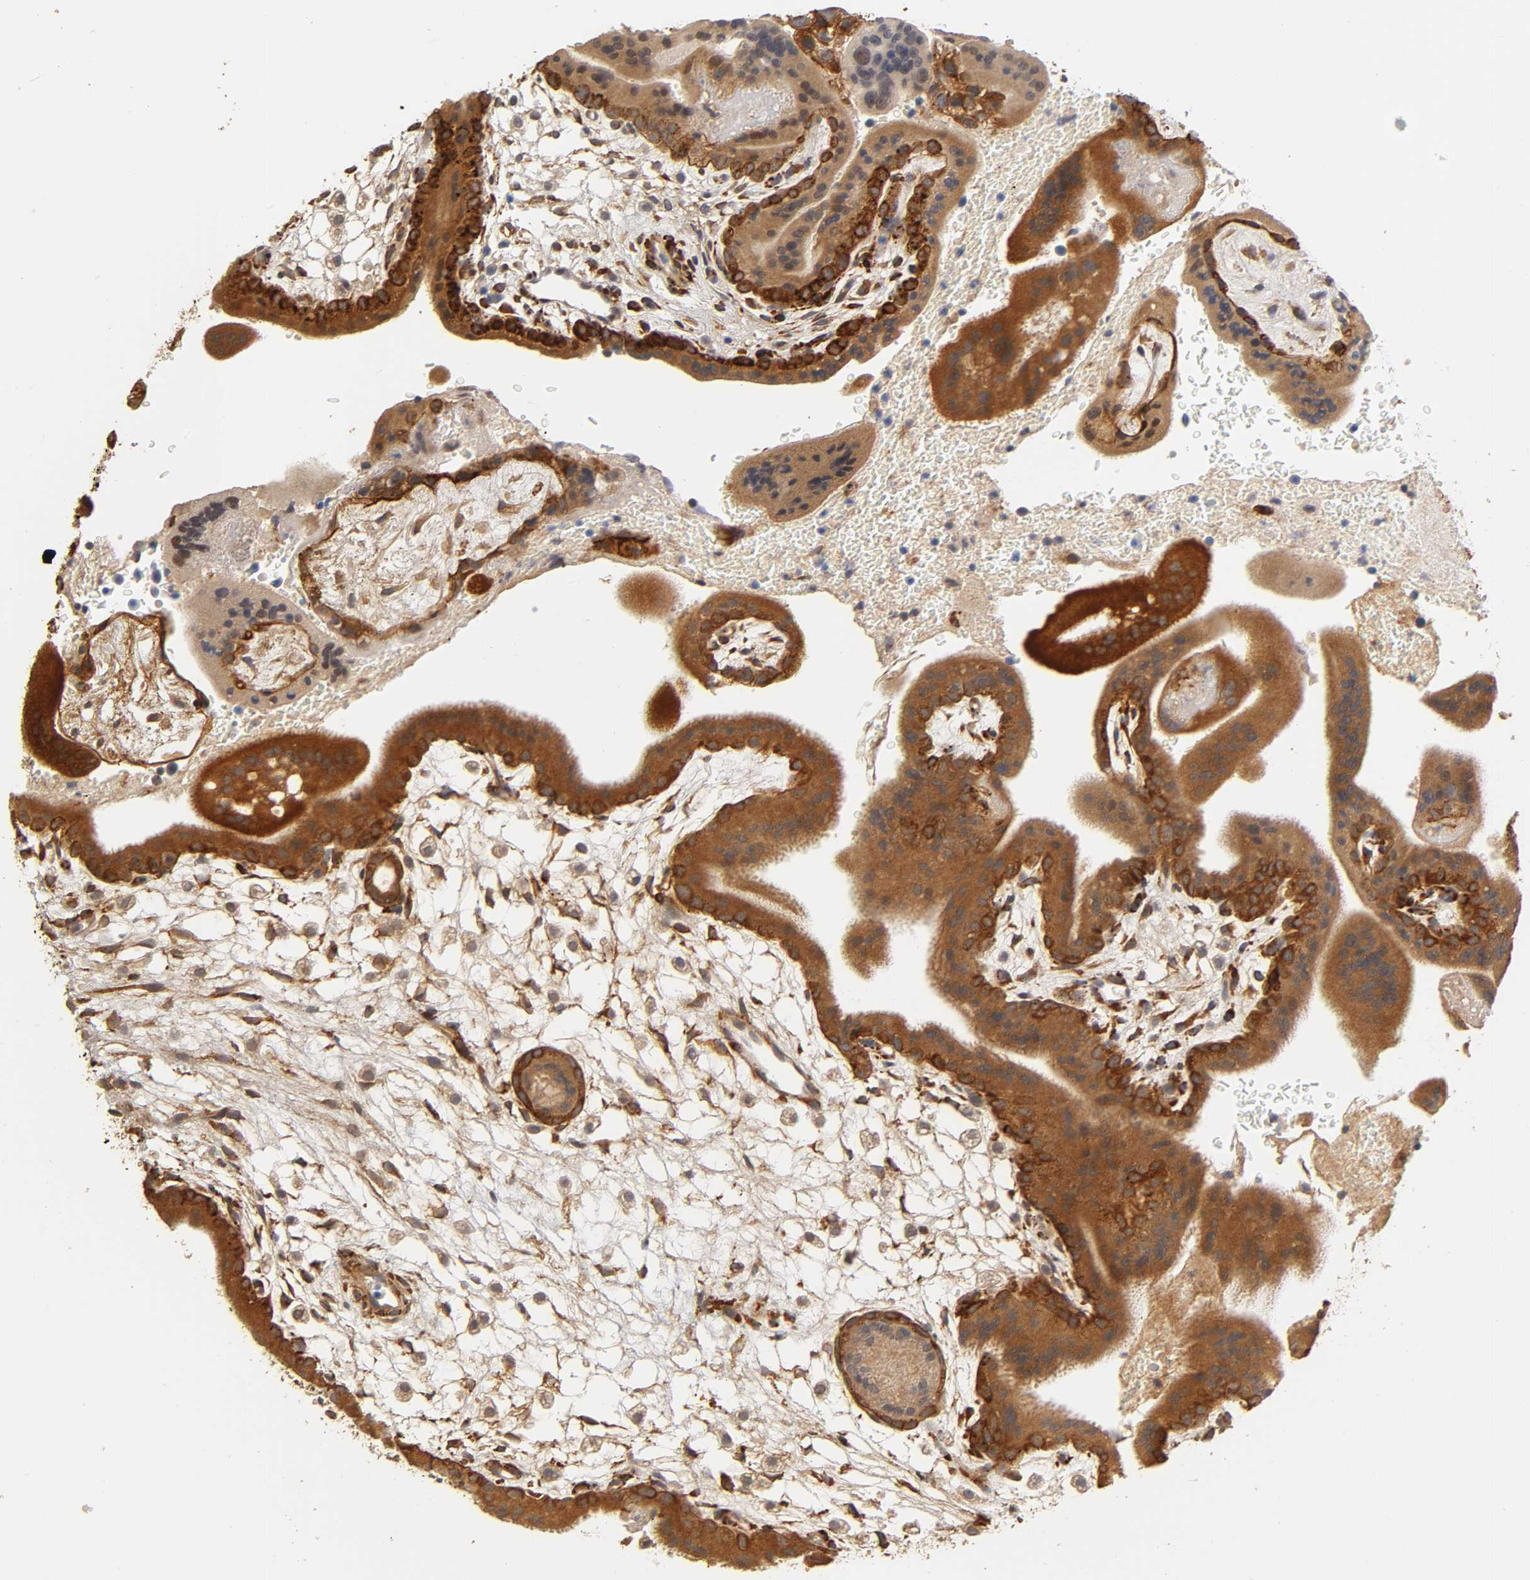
{"staining": {"intensity": "weak", "quantity": "<25%", "location": "cytoplasmic/membranous"}, "tissue": "placenta", "cell_type": "Decidual cells", "image_type": "normal", "snomed": [{"axis": "morphology", "description": "Normal tissue, NOS"}, {"axis": "topography", "description": "Placenta"}], "caption": "This photomicrograph is of normal placenta stained with immunohistochemistry (IHC) to label a protein in brown with the nuclei are counter-stained blue. There is no positivity in decidual cells. Brightfield microscopy of immunohistochemistry (IHC) stained with DAB (3,3'-diaminobenzidine) (brown) and hematoxylin (blue), captured at high magnification.", "gene": "LAMB1", "patient": {"sex": "female", "age": 35}}